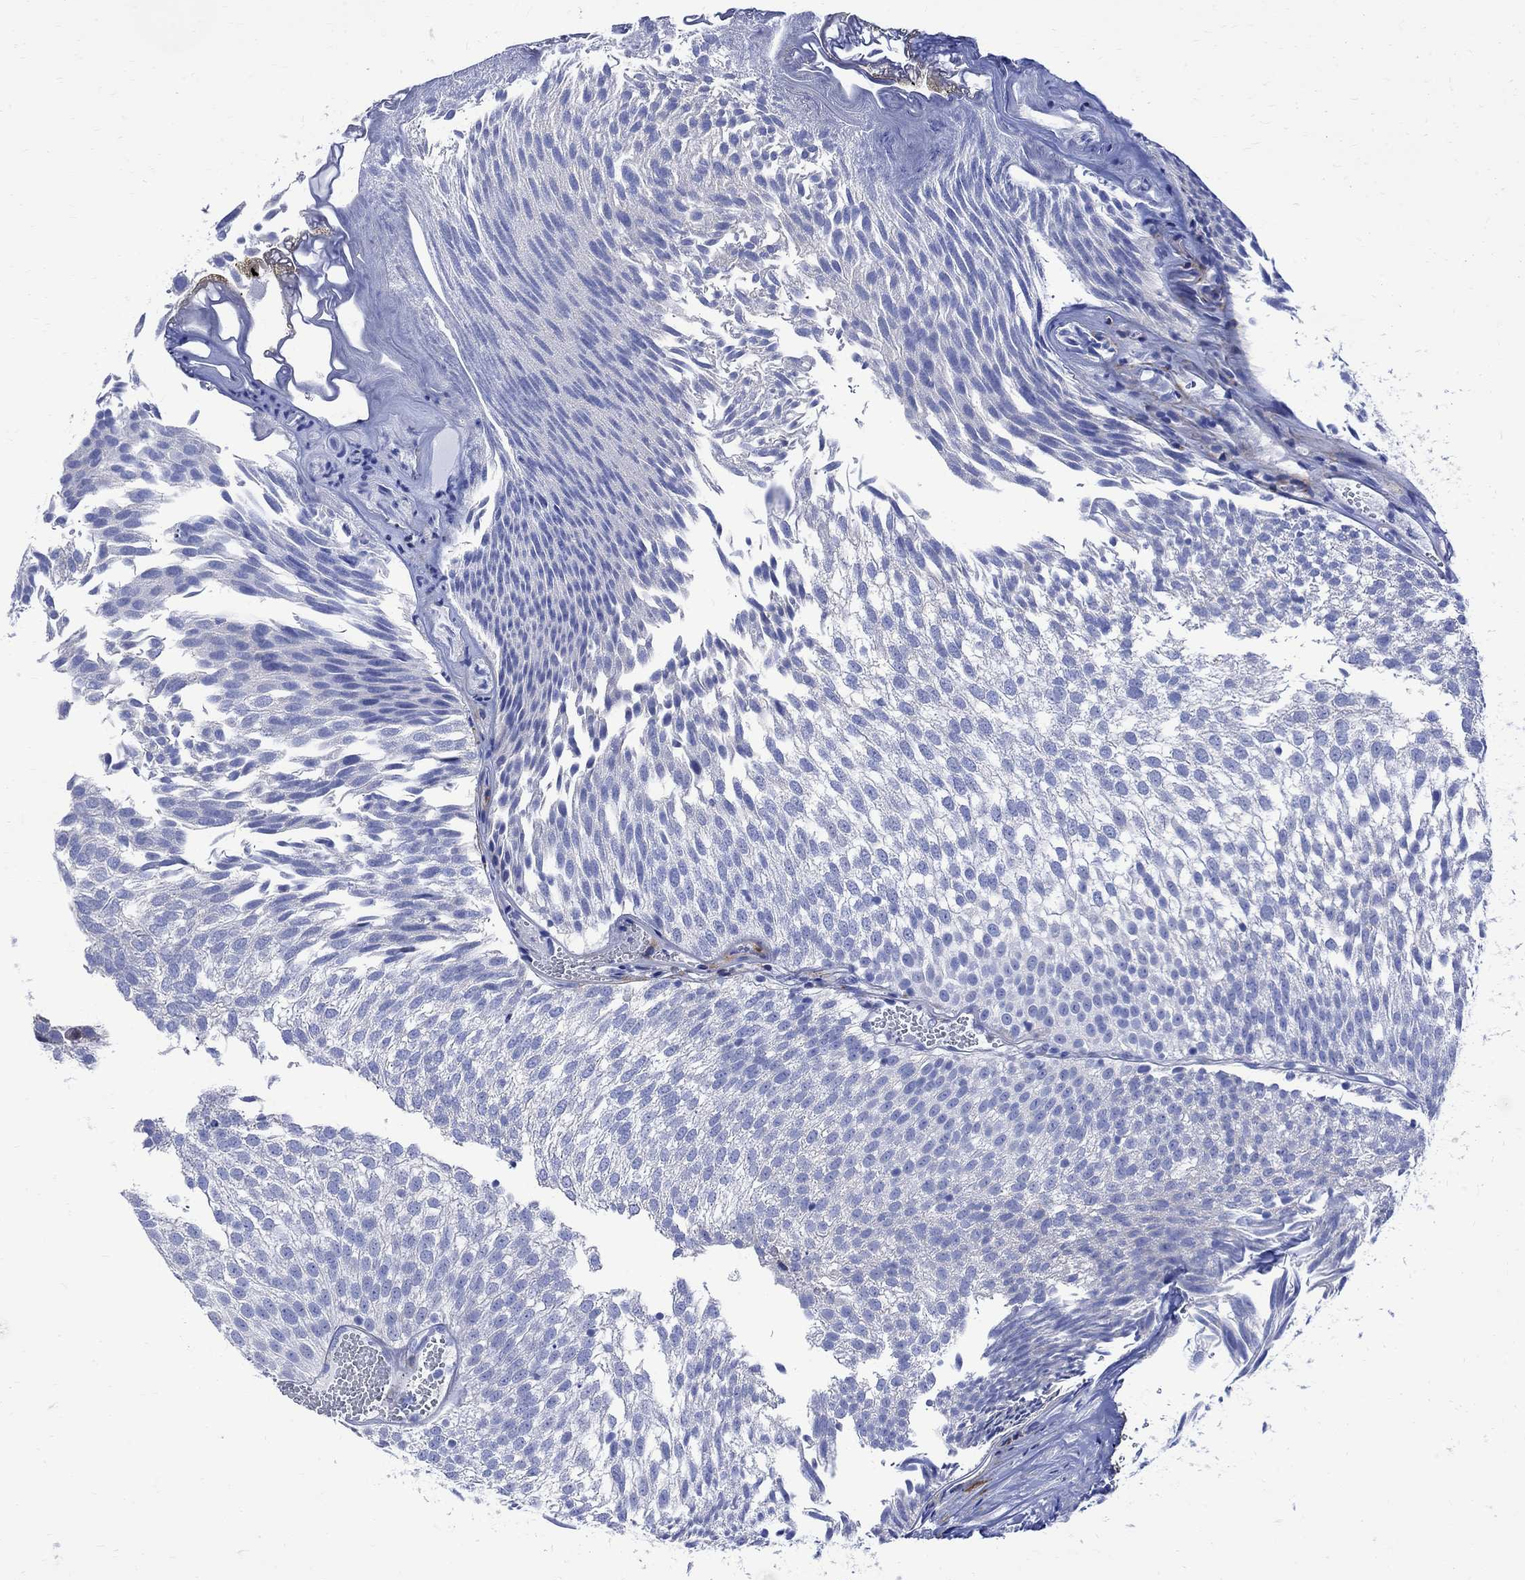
{"staining": {"intensity": "weak", "quantity": "<25%", "location": "cytoplasmic/membranous"}, "tissue": "urothelial cancer", "cell_type": "Tumor cells", "image_type": "cancer", "snomed": [{"axis": "morphology", "description": "Urothelial carcinoma, Low grade"}, {"axis": "topography", "description": "Urinary bladder"}], "caption": "IHC of human low-grade urothelial carcinoma reveals no expression in tumor cells.", "gene": "PARVB", "patient": {"sex": "male", "age": 52}}